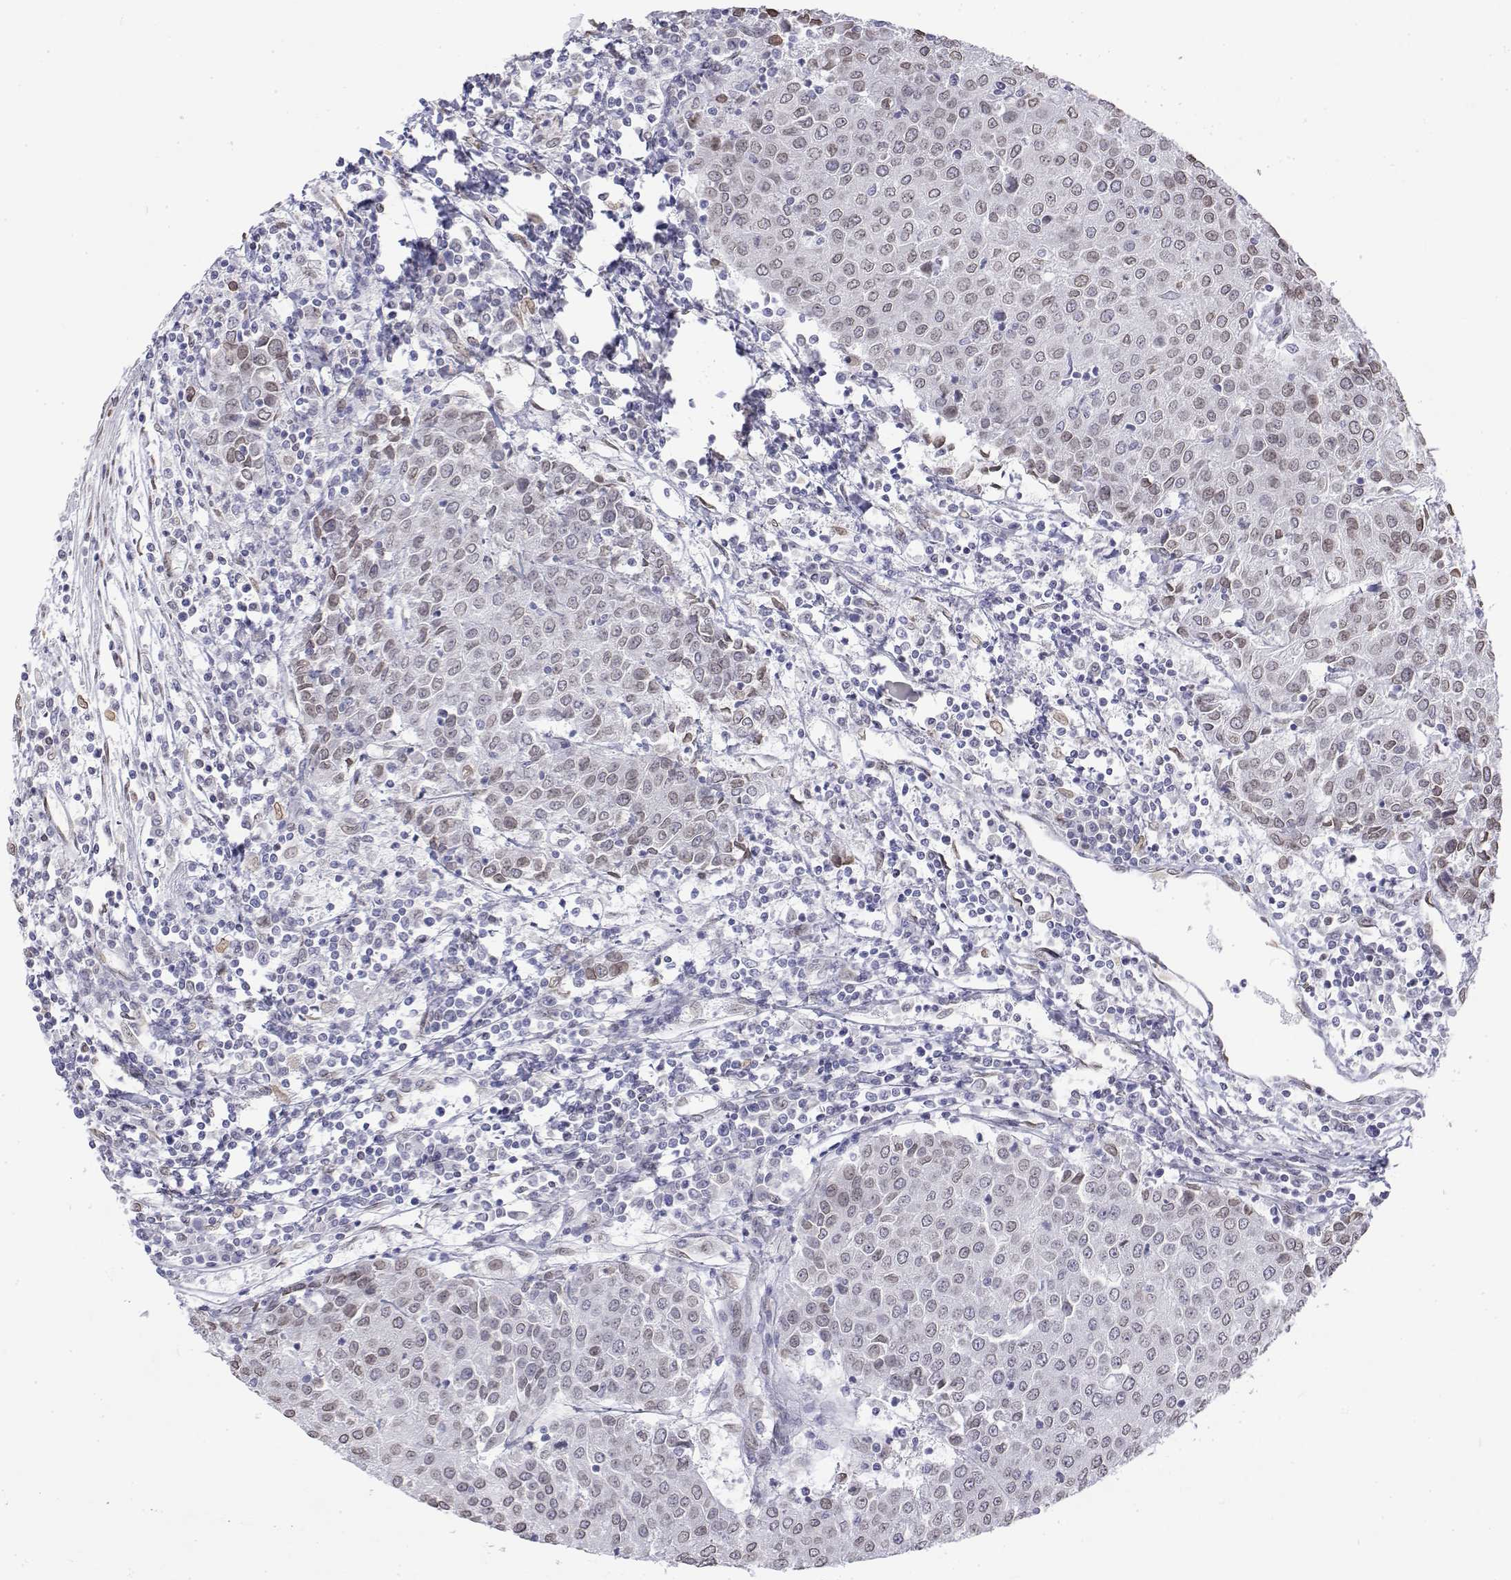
{"staining": {"intensity": "weak", "quantity": "25%-75%", "location": "cytoplasmic/membranous,nuclear"}, "tissue": "urothelial cancer", "cell_type": "Tumor cells", "image_type": "cancer", "snomed": [{"axis": "morphology", "description": "Urothelial carcinoma, High grade"}, {"axis": "topography", "description": "Urinary bladder"}], "caption": "High-grade urothelial carcinoma tissue demonstrates weak cytoplasmic/membranous and nuclear positivity in approximately 25%-75% of tumor cells, visualized by immunohistochemistry. (DAB IHC with brightfield microscopy, high magnification).", "gene": "ZNF532", "patient": {"sex": "female", "age": 85}}